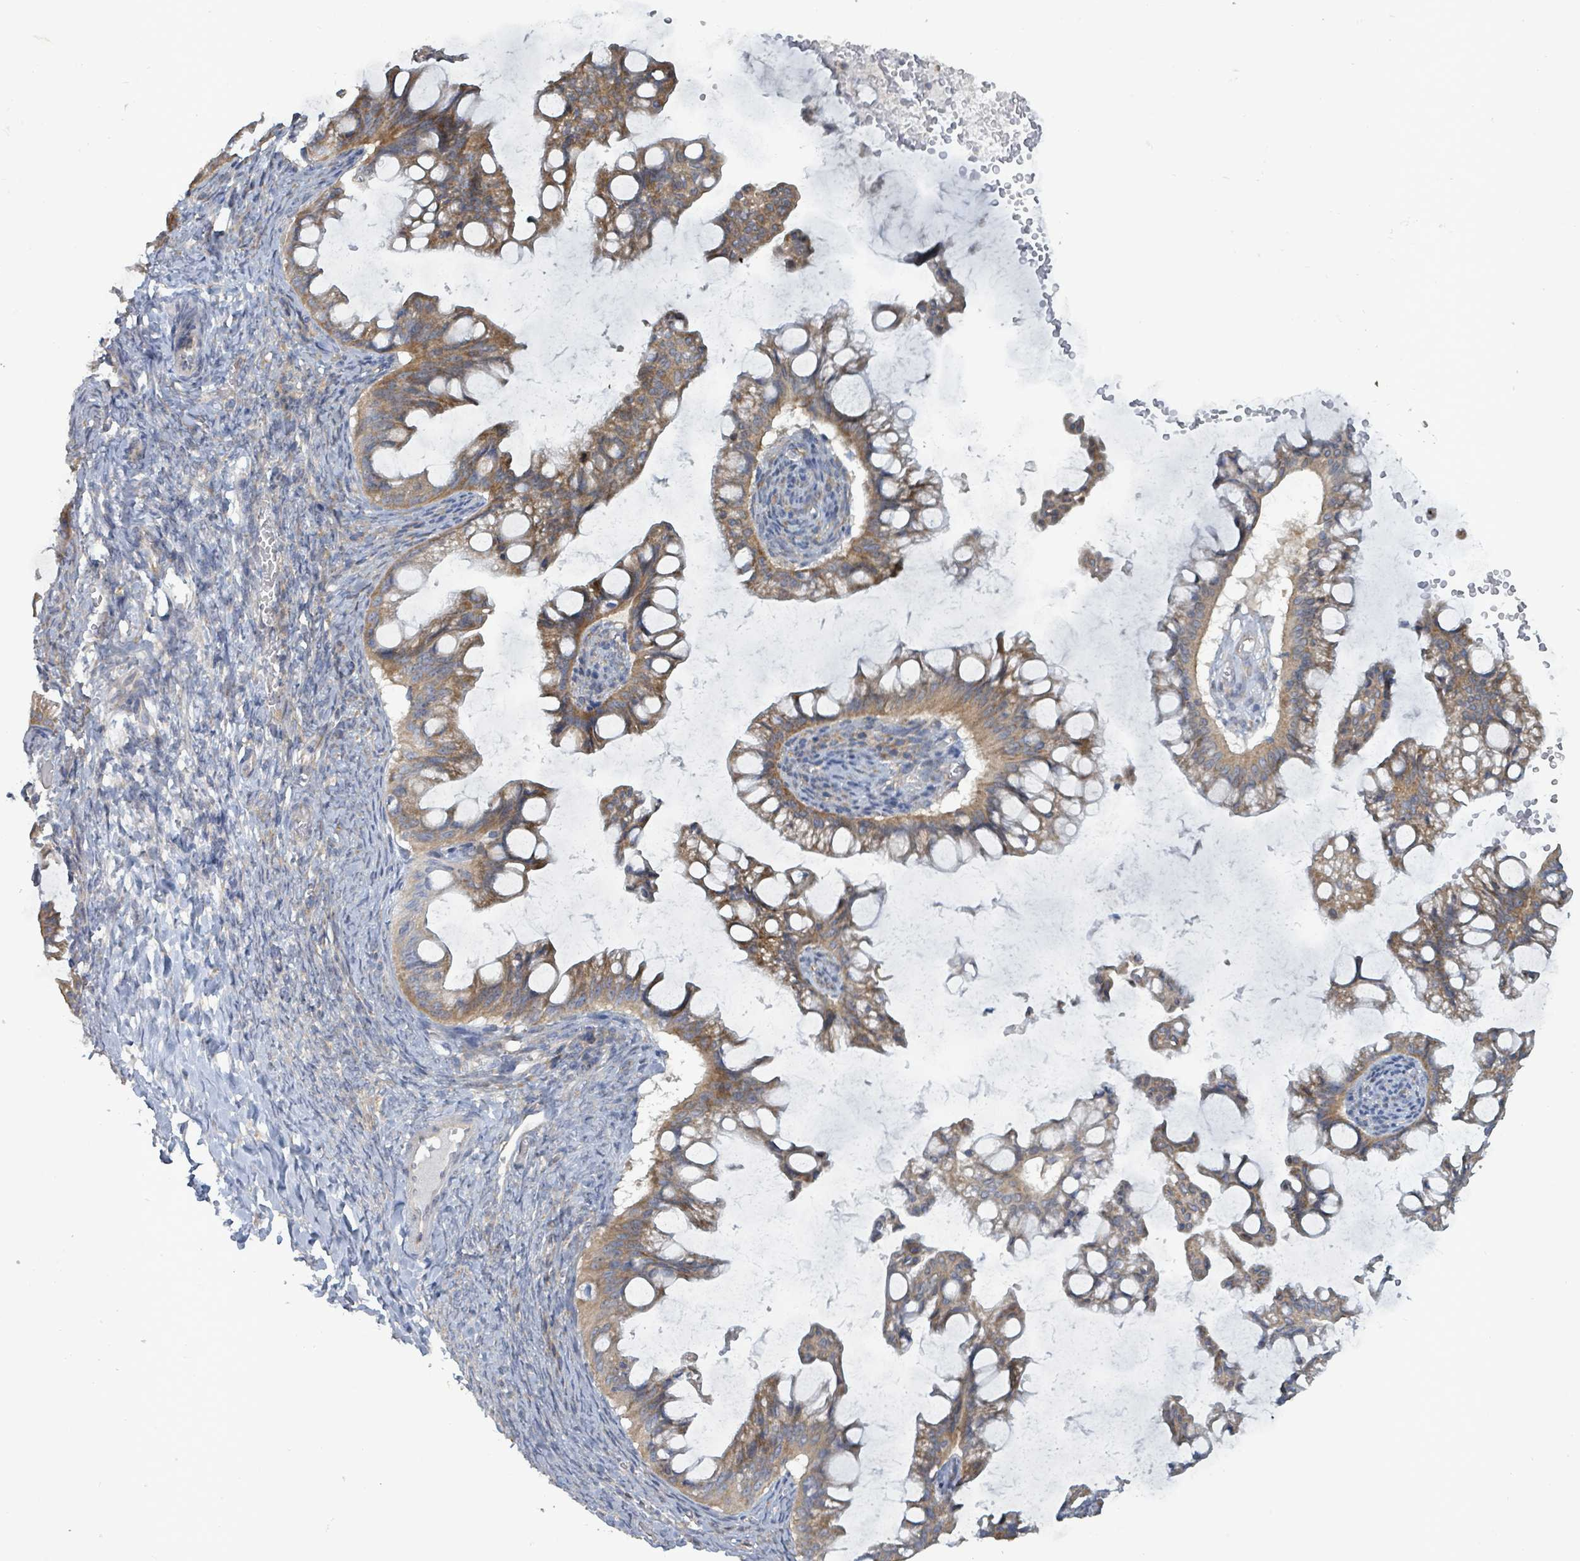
{"staining": {"intensity": "moderate", "quantity": ">75%", "location": "cytoplasmic/membranous"}, "tissue": "ovarian cancer", "cell_type": "Tumor cells", "image_type": "cancer", "snomed": [{"axis": "morphology", "description": "Cystadenocarcinoma, mucinous, NOS"}, {"axis": "topography", "description": "Ovary"}], "caption": "Moderate cytoplasmic/membranous expression is seen in about >75% of tumor cells in mucinous cystadenocarcinoma (ovarian).", "gene": "RPL32", "patient": {"sex": "female", "age": 73}}